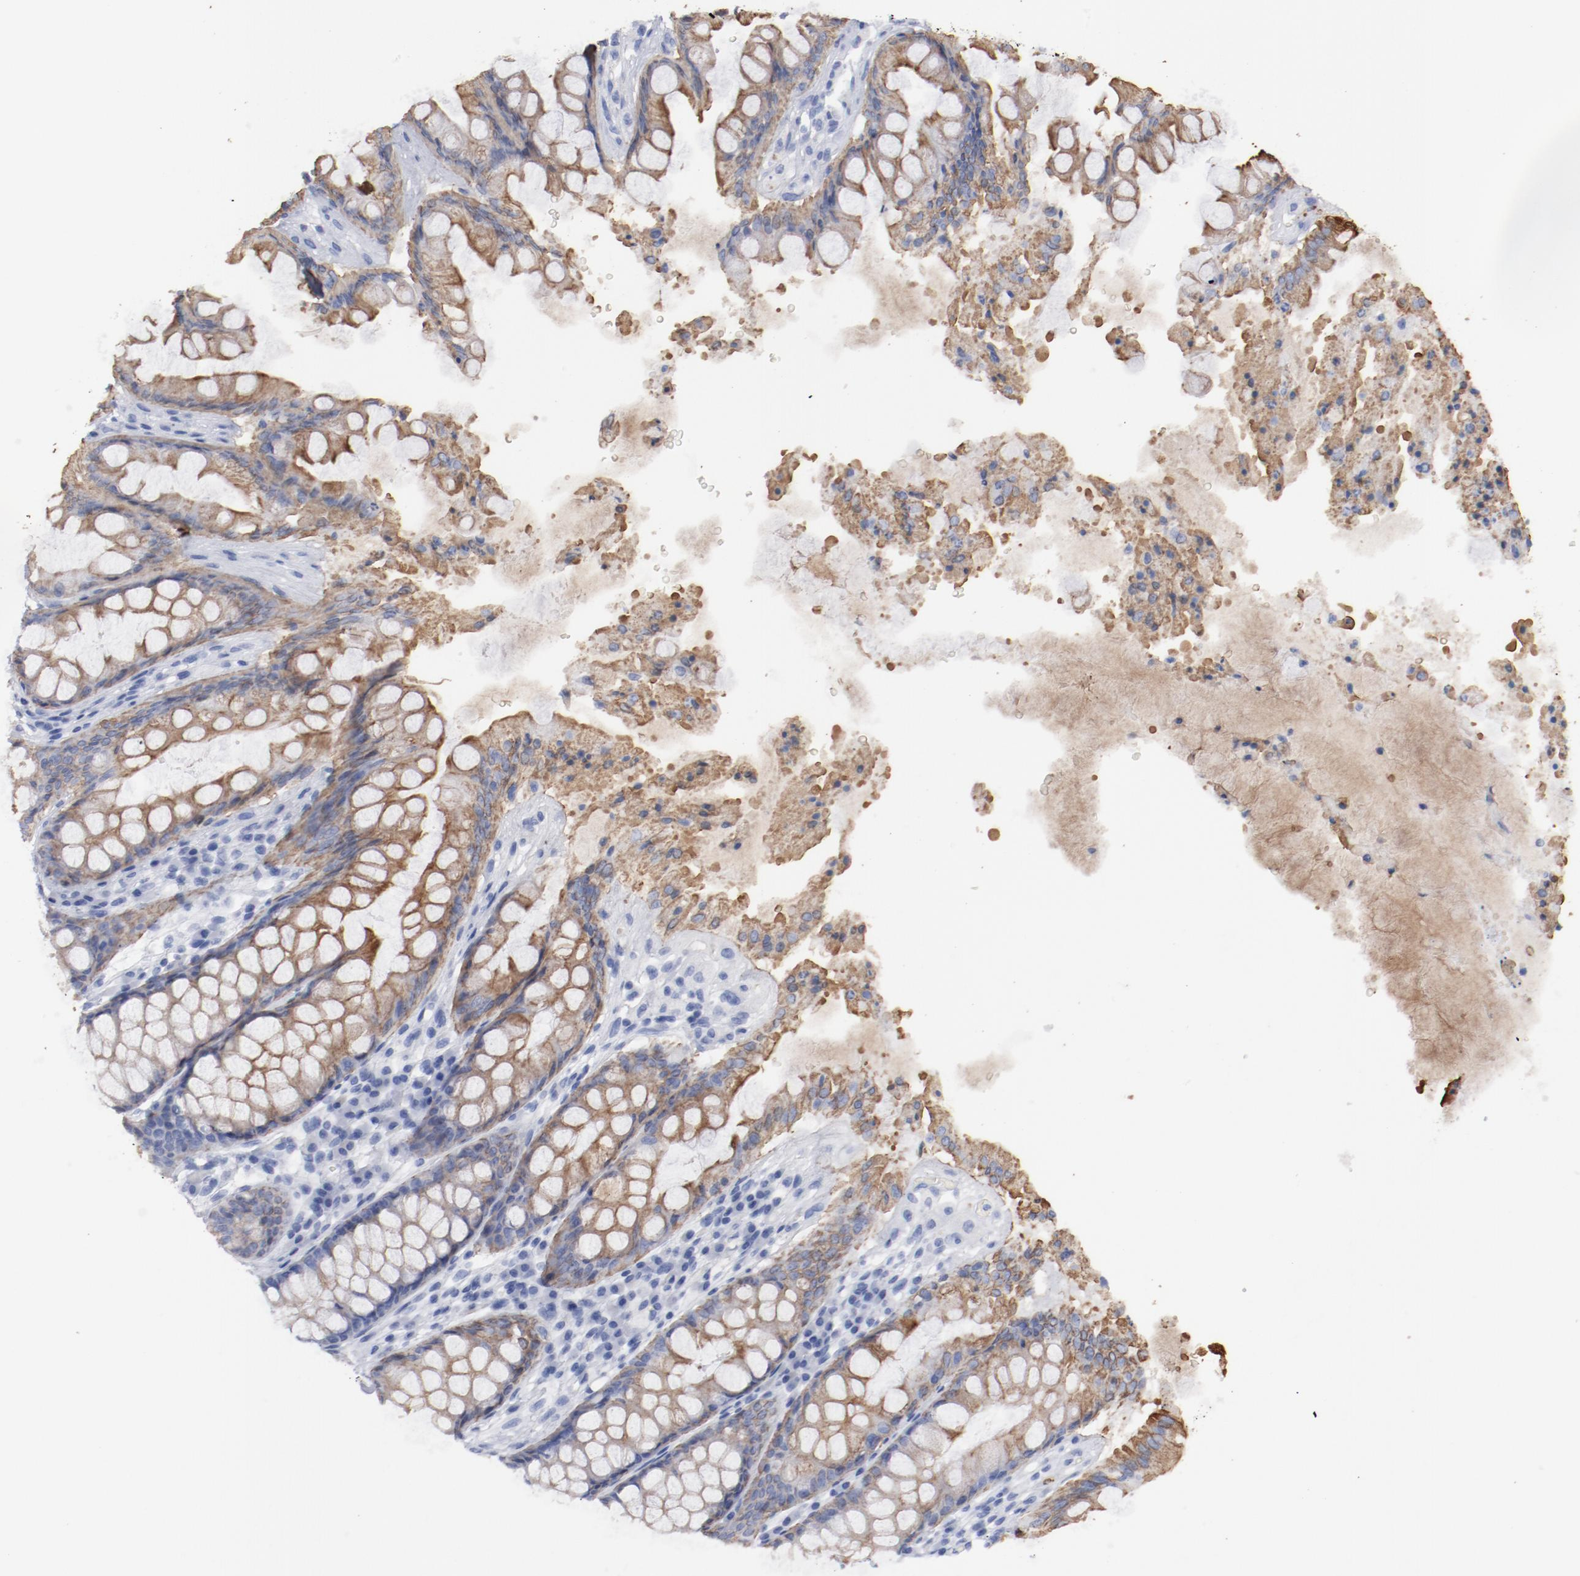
{"staining": {"intensity": "moderate", "quantity": ">75%", "location": "cytoplasmic/membranous"}, "tissue": "rectum", "cell_type": "Glandular cells", "image_type": "normal", "snomed": [{"axis": "morphology", "description": "Normal tissue, NOS"}, {"axis": "topography", "description": "Rectum"}], "caption": "Human rectum stained with a brown dye shows moderate cytoplasmic/membranous positive staining in approximately >75% of glandular cells.", "gene": "TSPAN6", "patient": {"sex": "female", "age": 46}}